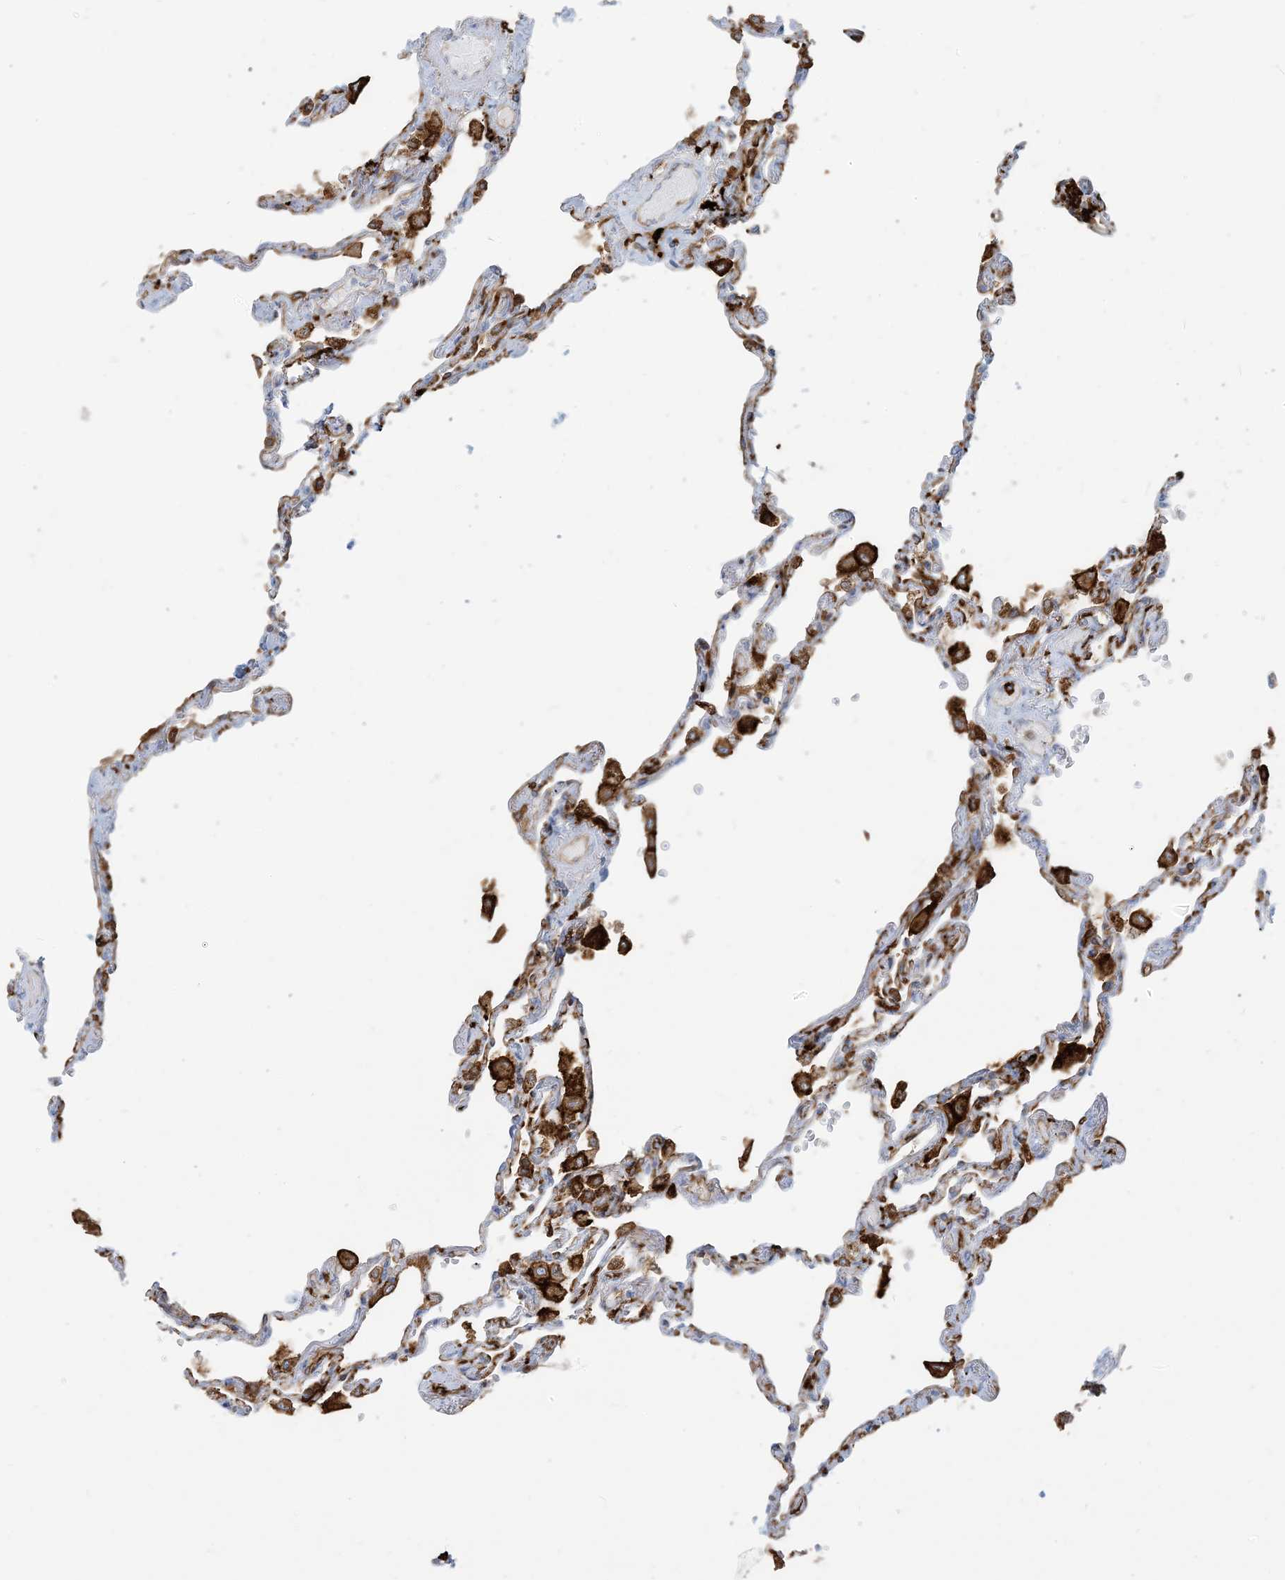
{"staining": {"intensity": "moderate", "quantity": "<25%", "location": "cytoplasmic/membranous"}, "tissue": "lung", "cell_type": "Alveolar cells", "image_type": "normal", "snomed": [{"axis": "morphology", "description": "Normal tissue, NOS"}, {"axis": "topography", "description": "Lung"}], "caption": "Protein expression analysis of normal human lung reveals moderate cytoplasmic/membranous expression in about <25% of alveolar cells. The protein is shown in brown color, while the nuclei are stained blue.", "gene": "HLA", "patient": {"sex": "female", "age": 67}}